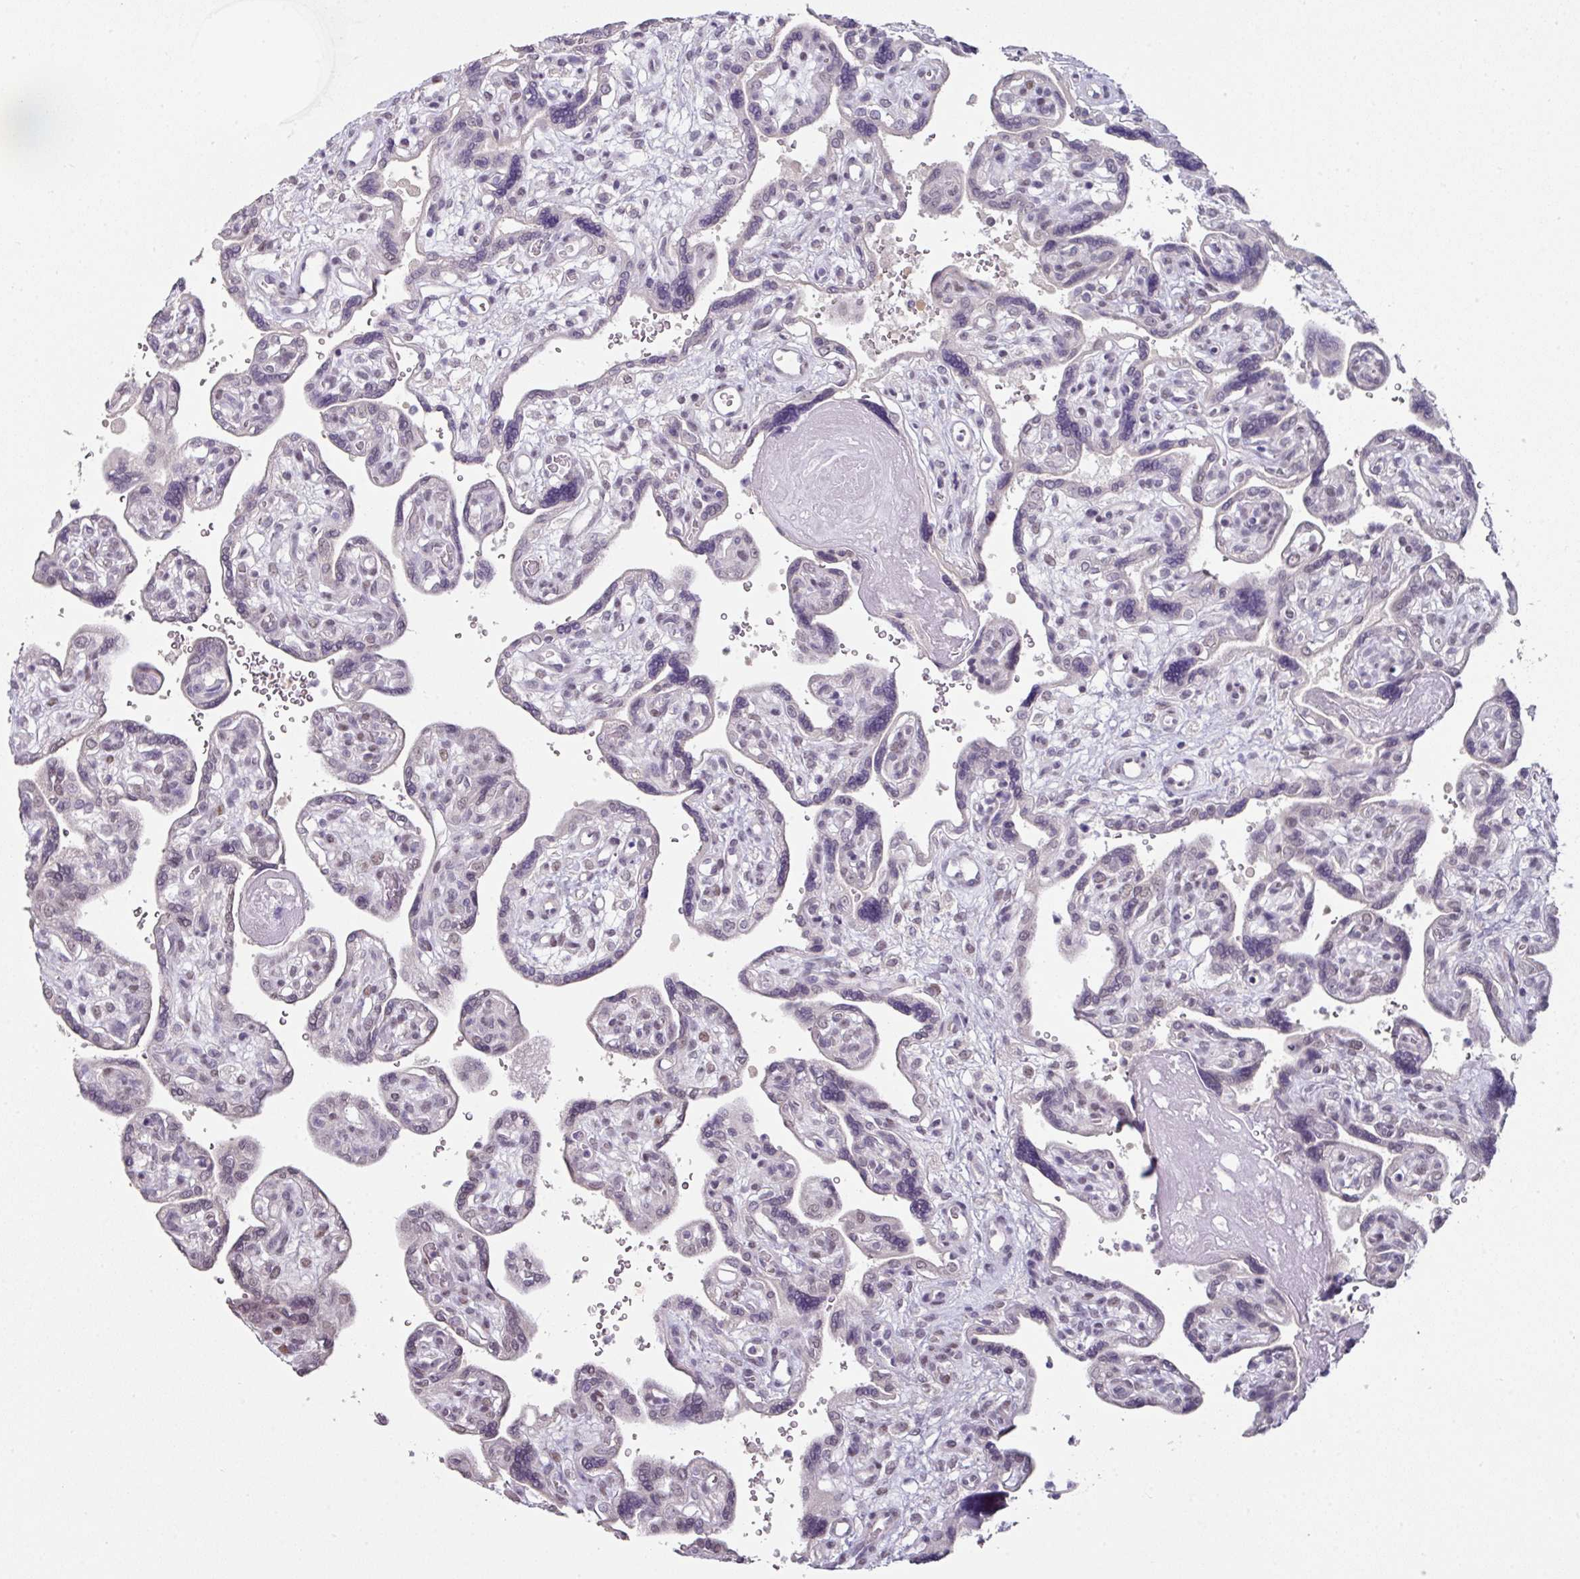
{"staining": {"intensity": "weak", "quantity": ">75%", "location": "nuclear"}, "tissue": "placenta", "cell_type": "Decidual cells", "image_type": "normal", "snomed": [{"axis": "morphology", "description": "Normal tissue, NOS"}, {"axis": "topography", "description": "Placenta"}], "caption": "Immunohistochemical staining of benign placenta reveals weak nuclear protein staining in about >75% of decidual cells.", "gene": "ELK1", "patient": {"sex": "female", "age": 39}}